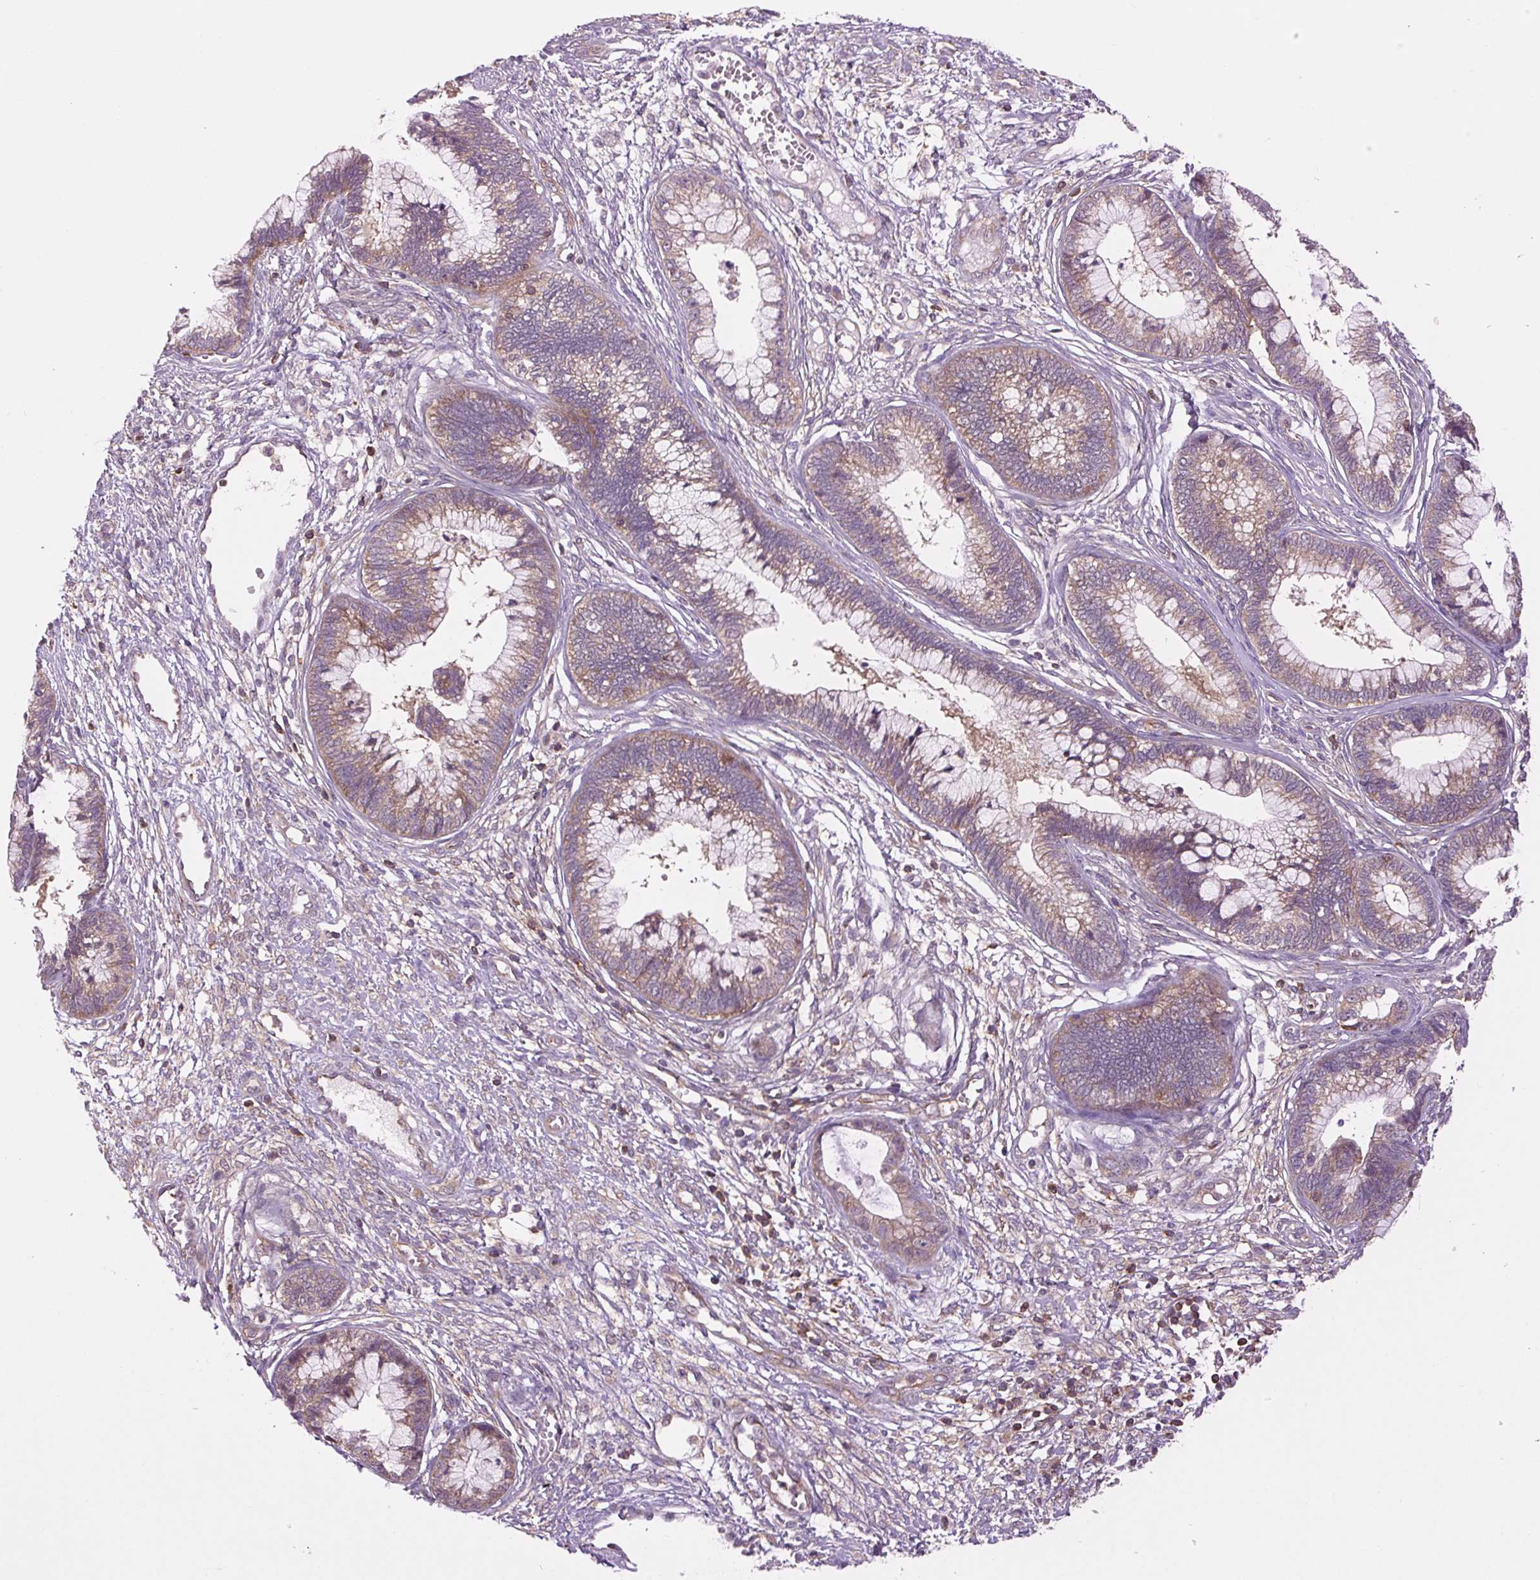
{"staining": {"intensity": "weak", "quantity": ">75%", "location": "cytoplasmic/membranous"}, "tissue": "cervical cancer", "cell_type": "Tumor cells", "image_type": "cancer", "snomed": [{"axis": "morphology", "description": "Adenocarcinoma, NOS"}, {"axis": "topography", "description": "Cervix"}], "caption": "Immunohistochemical staining of human cervical cancer displays weak cytoplasmic/membranous protein positivity in about >75% of tumor cells. (DAB IHC, brown staining for protein, blue staining for nuclei).", "gene": "PLCG1", "patient": {"sex": "female", "age": 44}}